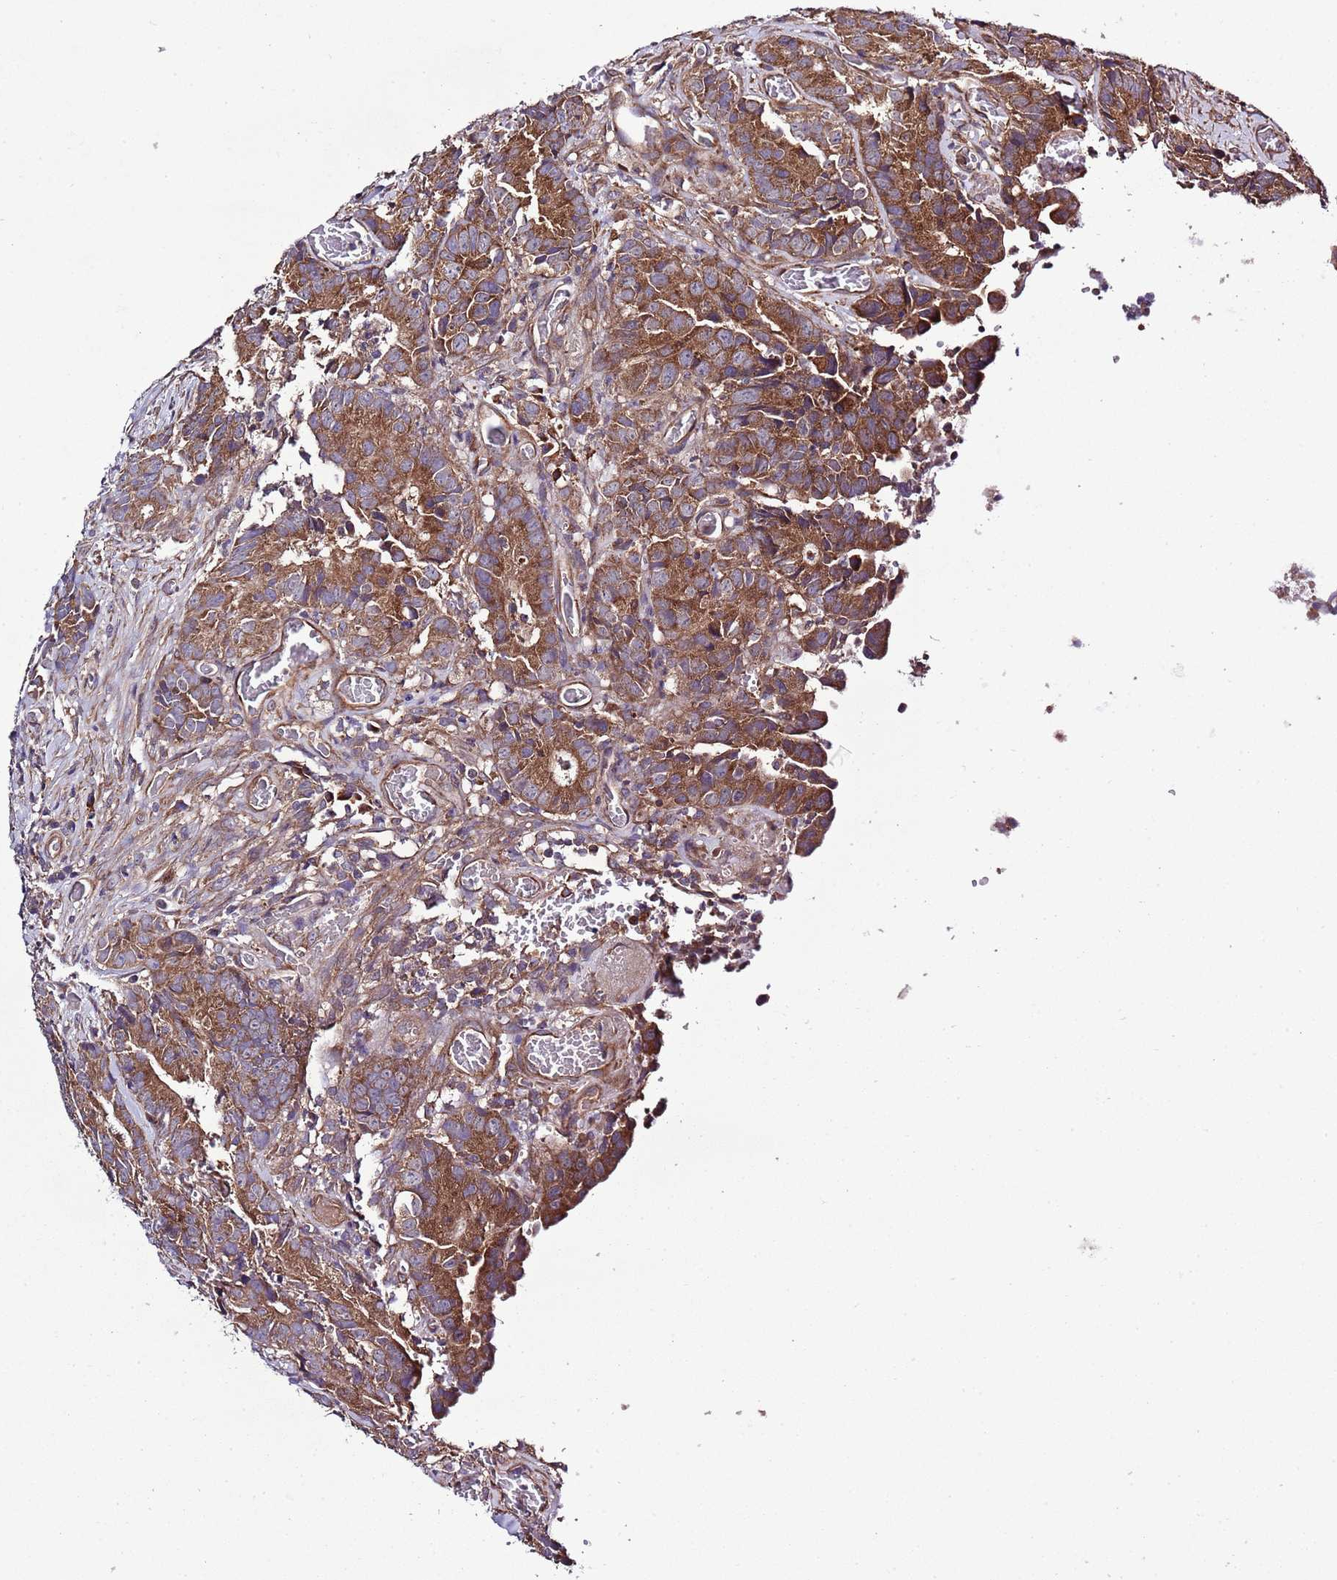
{"staining": {"intensity": "strong", "quantity": ">75%", "location": "cytoplasmic/membranous"}, "tissue": "colorectal cancer", "cell_type": "Tumor cells", "image_type": "cancer", "snomed": [{"axis": "morphology", "description": "Adenocarcinoma, NOS"}, {"axis": "topography", "description": "Colon"}], "caption": "Immunohistochemistry (IHC) histopathology image of human colorectal cancer stained for a protein (brown), which reveals high levels of strong cytoplasmic/membranous staining in about >75% of tumor cells.", "gene": "MFNG", "patient": {"sex": "female", "age": 57}}